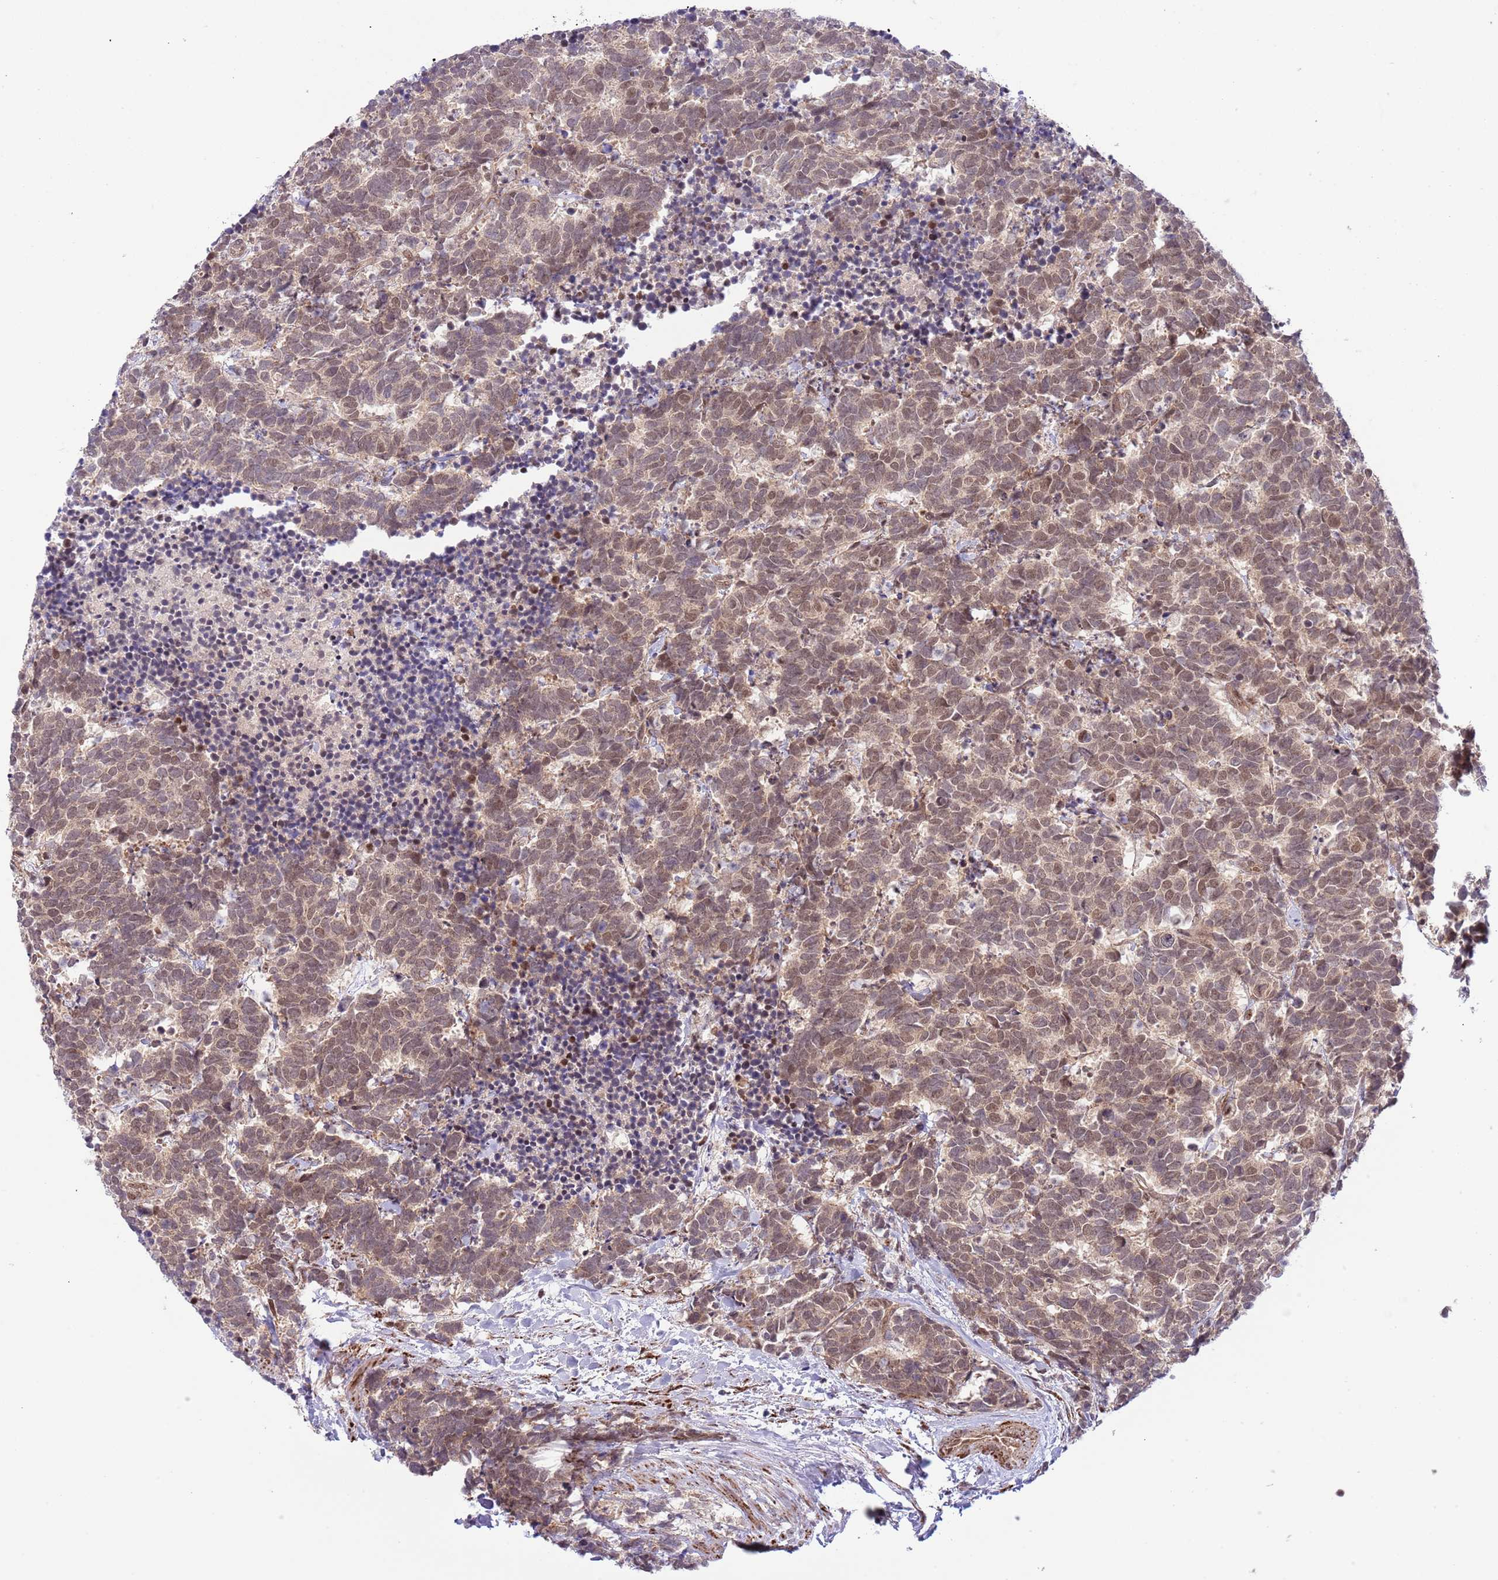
{"staining": {"intensity": "moderate", "quantity": ">75%", "location": "cytoplasmic/membranous,nuclear"}, "tissue": "carcinoid", "cell_type": "Tumor cells", "image_type": "cancer", "snomed": [{"axis": "morphology", "description": "Carcinoma, NOS"}, {"axis": "morphology", "description": "Carcinoid, malignant, NOS"}, {"axis": "topography", "description": "Prostate"}], "caption": "Immunohistochemistry (IHC) of carcinoid displays medium levels of moderate cytoplasmic/membranous and nuclear expression in about >75% of tumor cells.", "gene": "CHD1", "patient": {"sex": "male", "age": 57}}